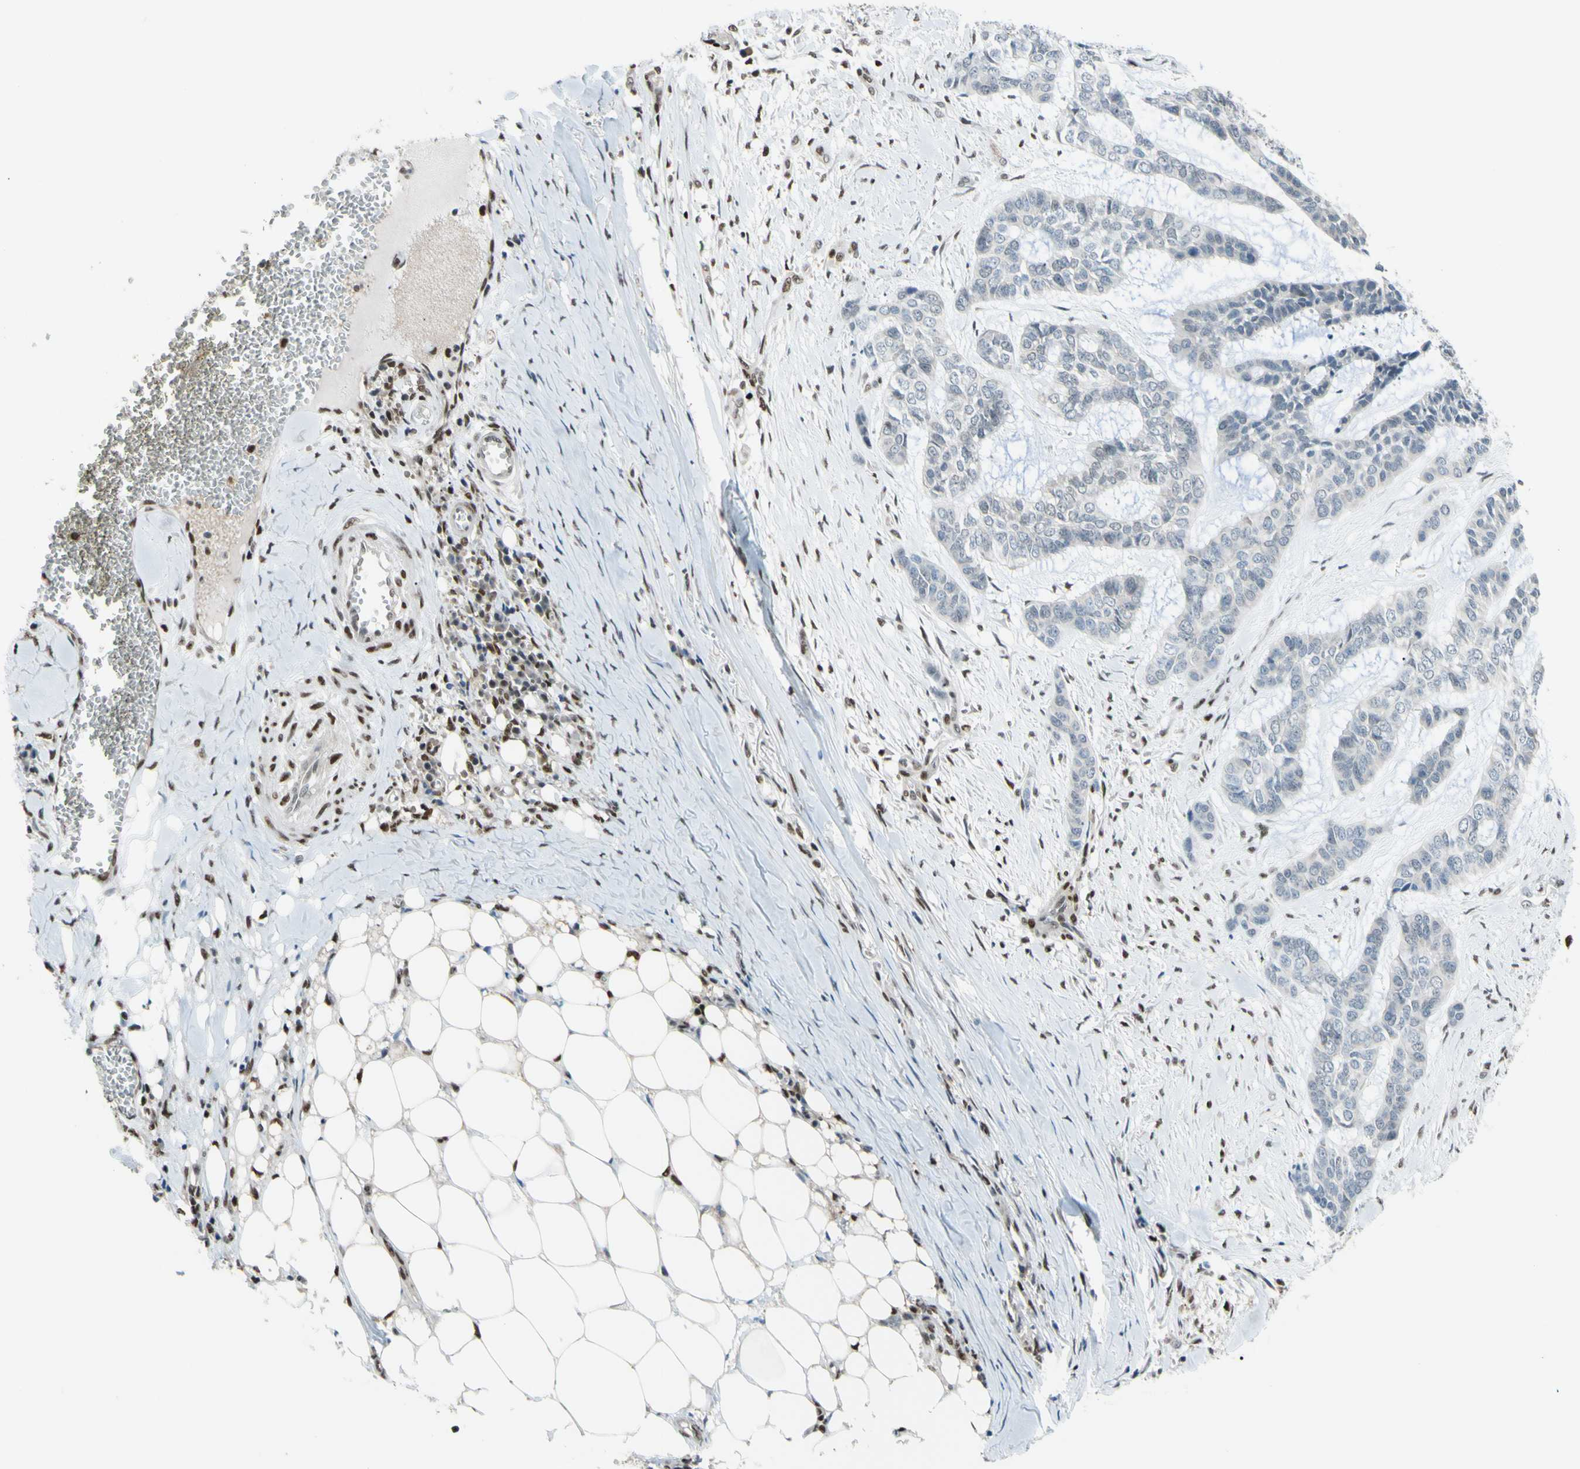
{"staining": {"intensity": "negative", "quantity": "none", "location": "none"}, "tissue": "skin cancer", "cell_type": "Tumor cells", "image_type": "cancer", "snomed": [{"axis": "morphology", "description": "Basal cell carcinoma"}, {"axis": "topography", "description": "Skin"}], "caption": "Protein analysis of basal cell carcinoma (skin) shows no significant expression in tumor cells.", "gene": "FKBP5", "patient": {"sex": "female", "age": 64}}